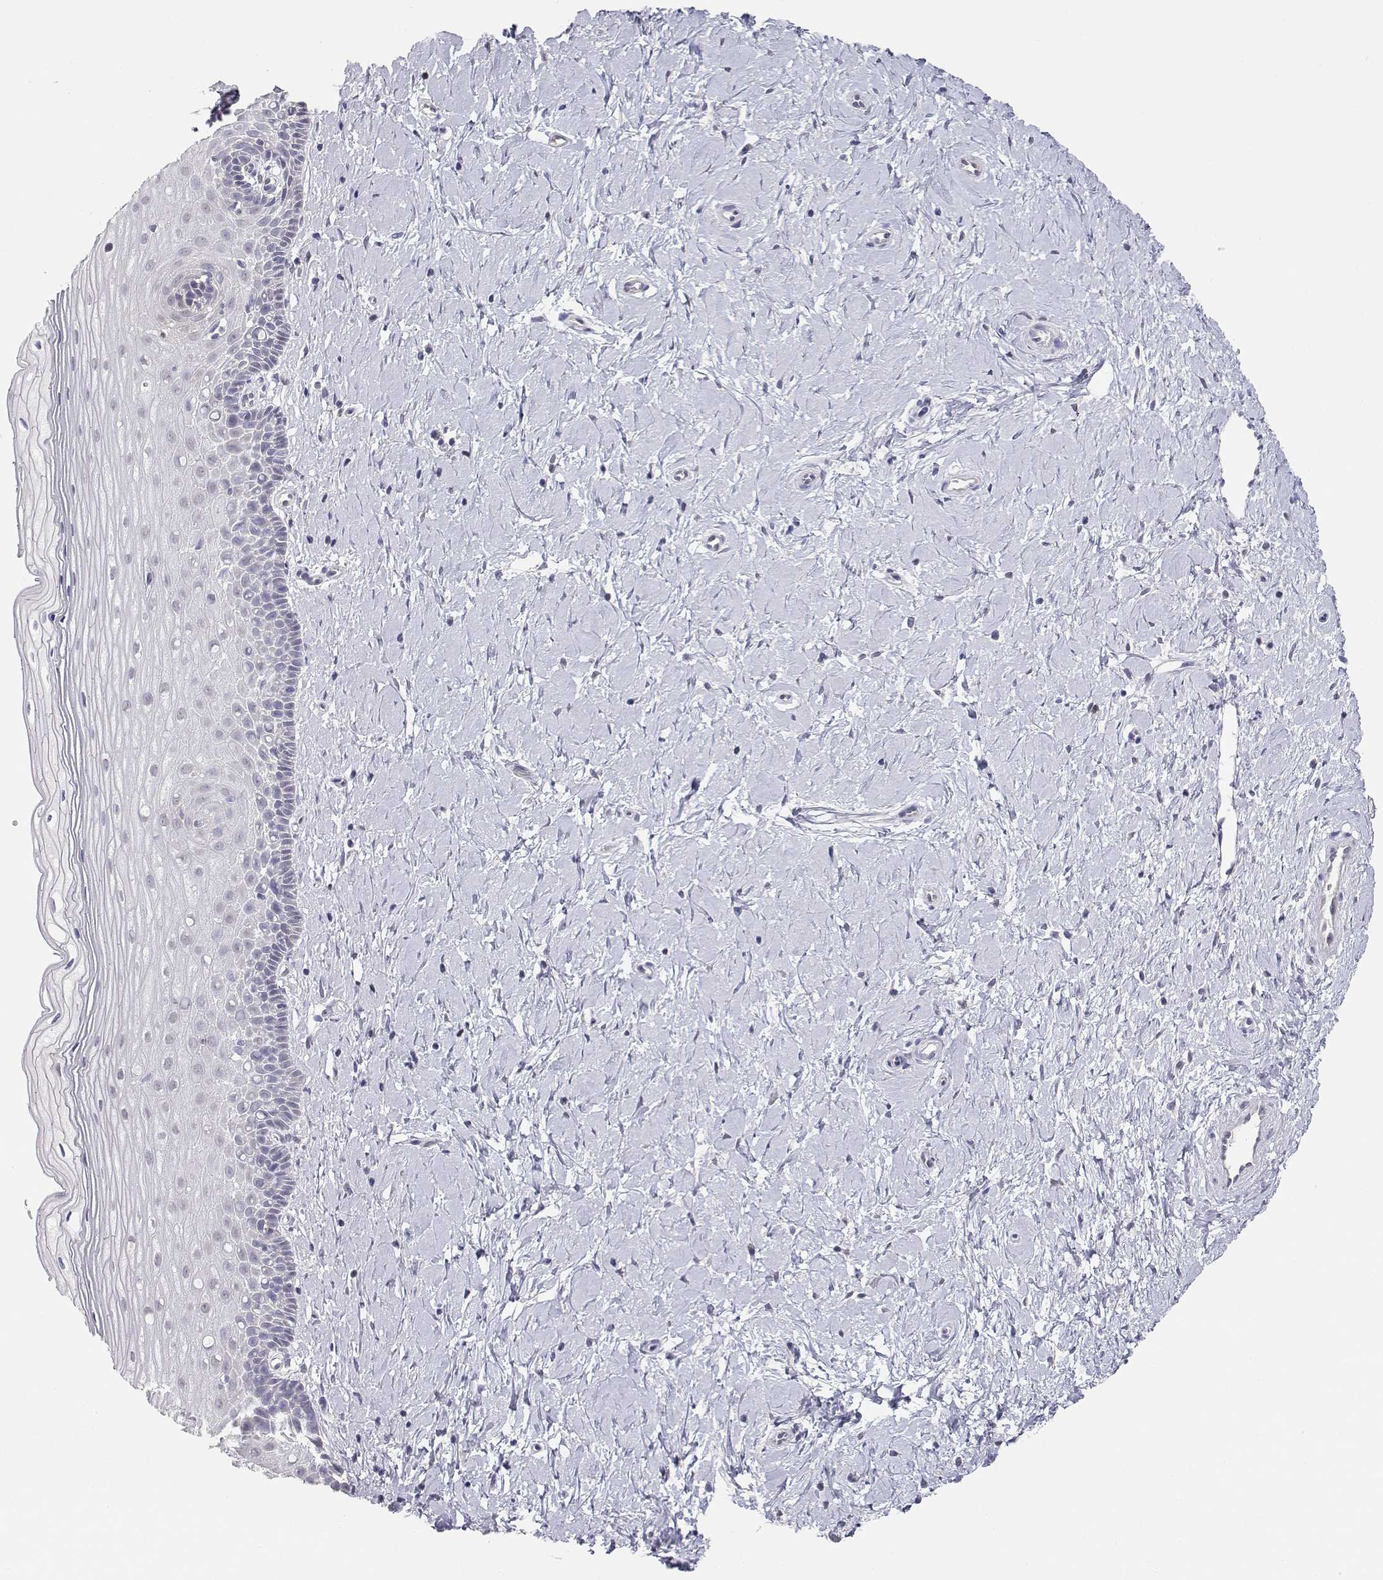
{"staining": {"intensity": "negative", "quantity": "none", "location": "none"}, "tissue": "cervix", "cell_type": "Glandular cells", "image_type": "normal", "snomed": [{"axis": "morphology", "description": "Normal tissue, NOS"}, {"axis": "topography", "description": "Cervix"}], "caption": "The micrograph demonstrates no staining of glandular cells in unremarkable cervix.", "gene": "ADA", "patient": {"sex": "female", "age": 37}}